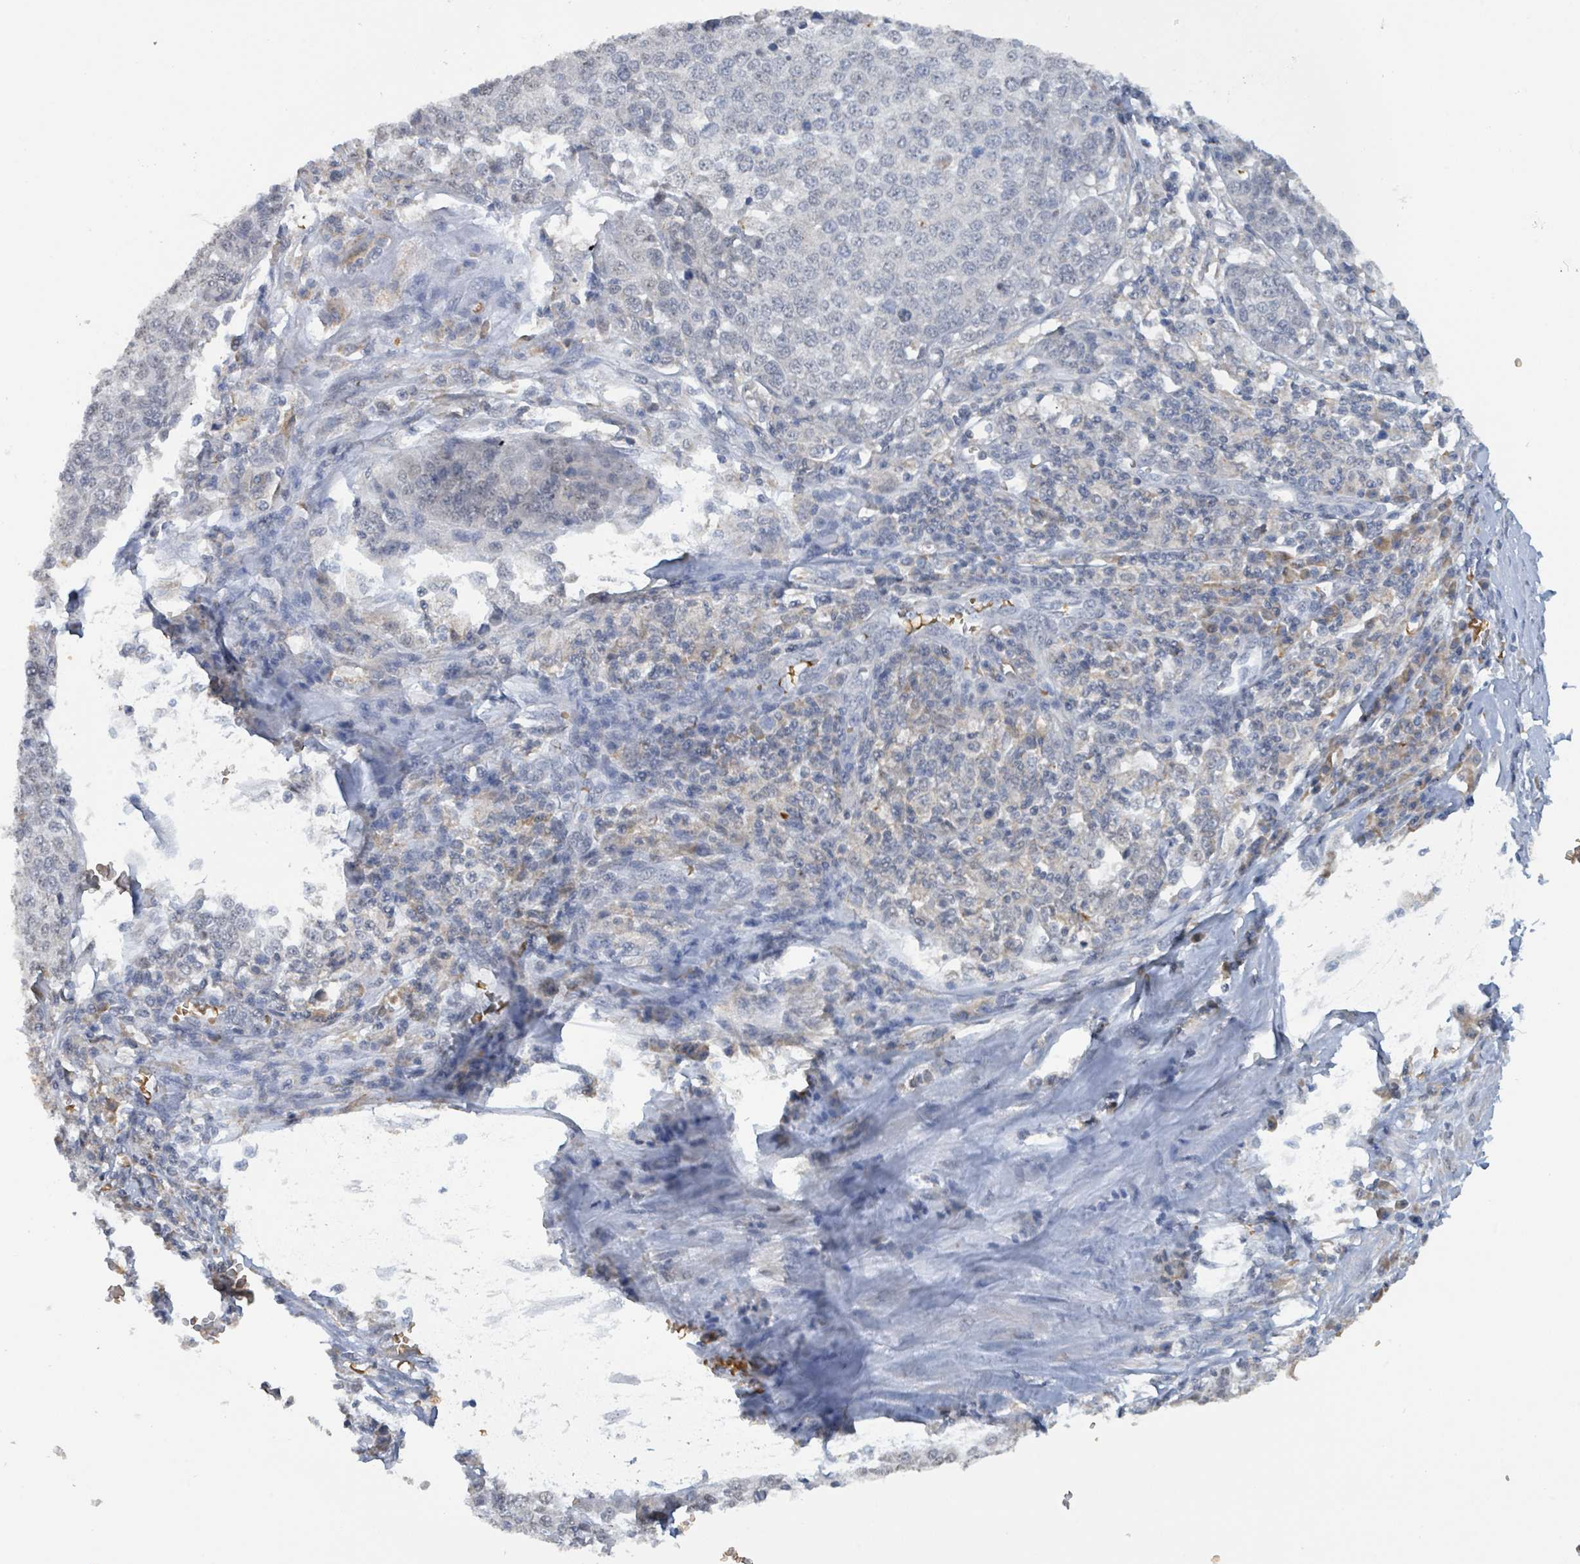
{"staining": {"intensity": "negative", "quantity": "none", "location": "none"}, "tissue": "melanoma", "cell_type": "Tumor cells", "image_type": "cancer", "snomed": [{"axis": "morphology", "description": "Malignant melanoma, Metastatic site"}, {"axis": "topography", "description": "Lymph node"}], "caption": "A high-resolution histopathology image shows IHC staining of malignant melanoma (metastatic site), which shows no significant positivity in tumor cells. The staining was performed using DAB (3,3'-diaminobenzidine) to visualize the protein expression in brown, while the nuclei were stained in blue with hematoxylin (Magnification: 20x).", "gene": "SEBOX", "patient": {"sex": "male", "age": 44}}